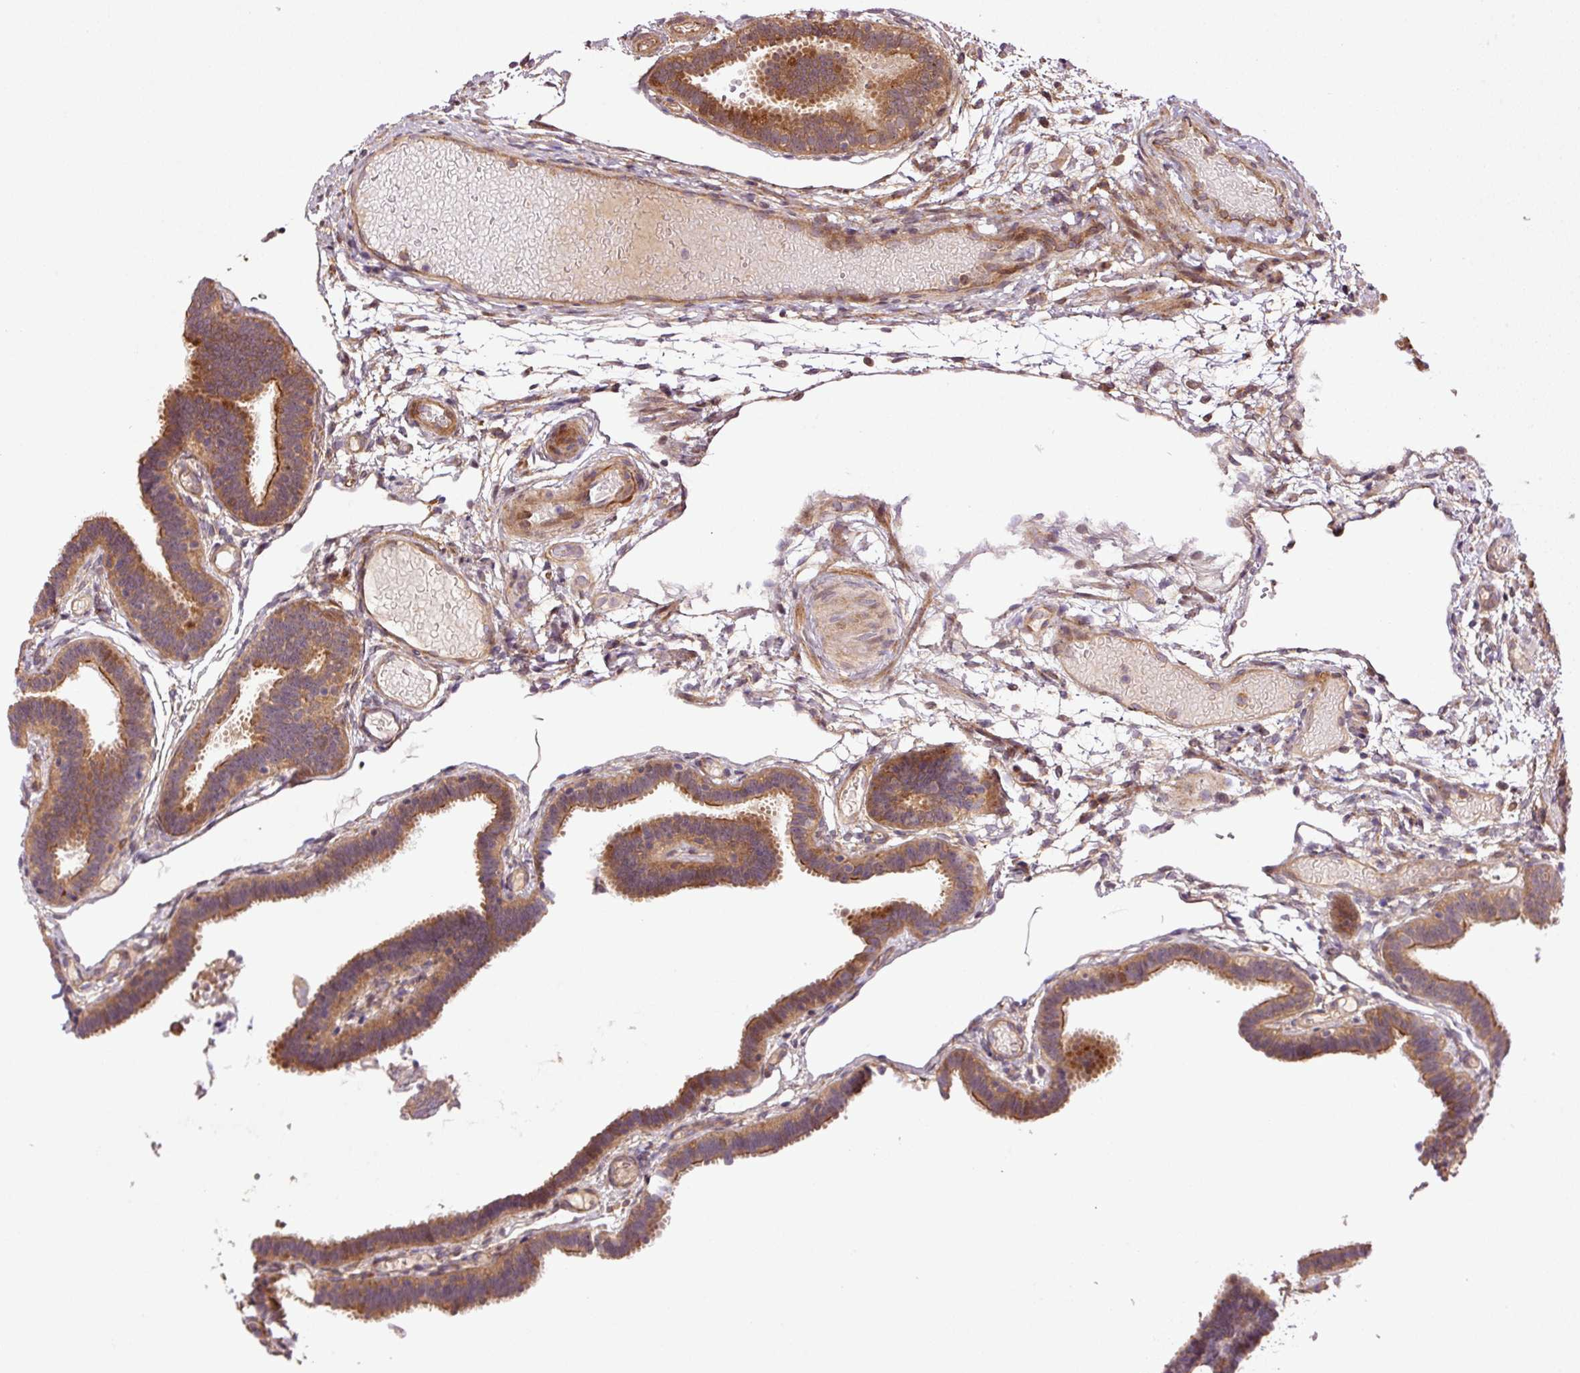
{"staining": {"intensity": "strong", "quantity": ">75%", "location": "cytoplasmic/membranous"}, "tissue": "fallopian tube", "cell_type": "Glandular cells", "image_type": "normal", "snomed": [{"axis": "morphology", "description": "Normal tissue, NOS"}, {"axis": "topography", "description": "Fallopian tube"}], "caption": "Immunohistochemistry photomicrograph of unremarkable human fallopian tube stained for a protein (brown), which exhibits high levels of strong cytoplasmic/membranous staining in approximately >75% of glandular cells.", "gene": "OXER1", "patient": {"sex": "female", "age": 37}}